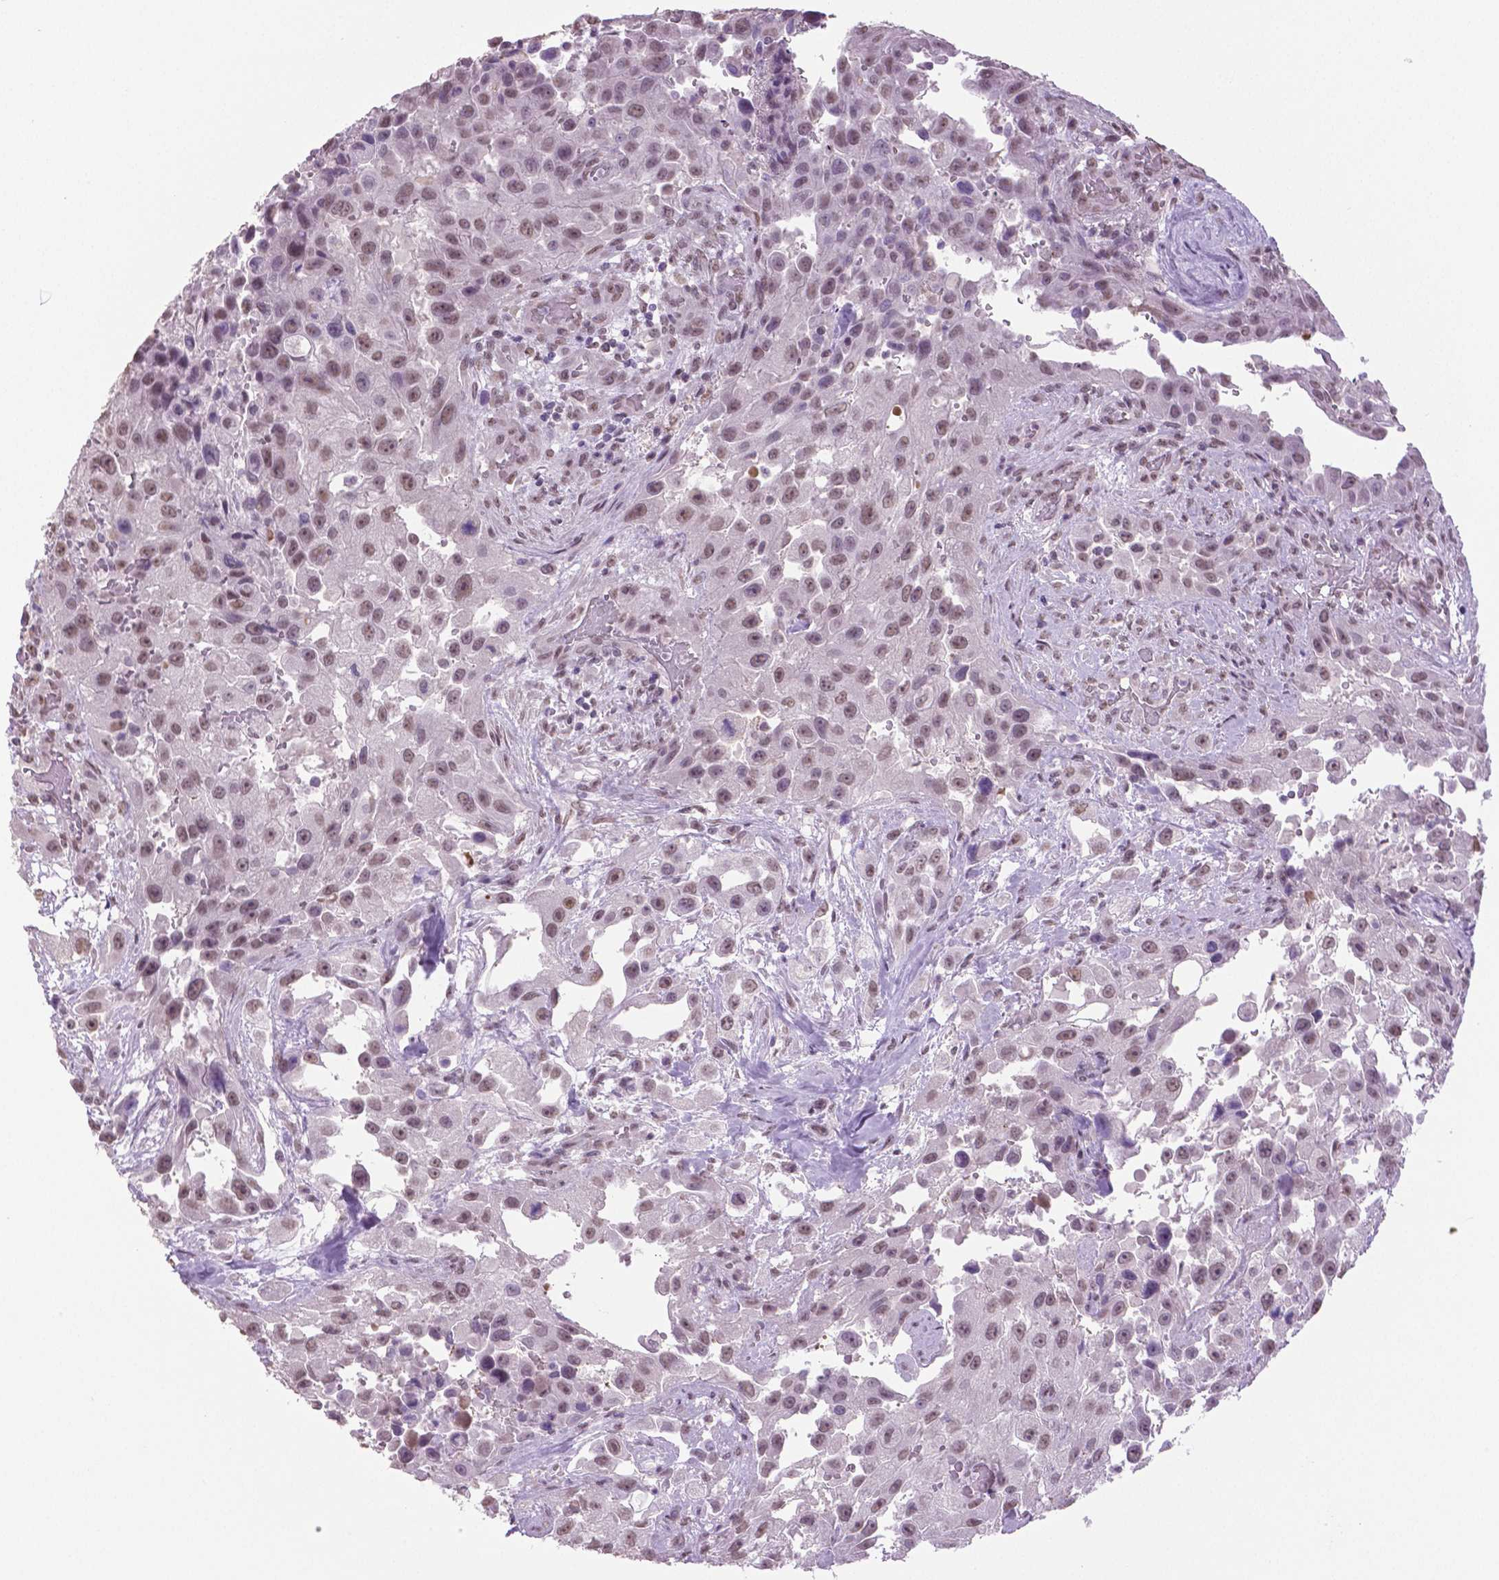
{"staining": {"intensity": "moderate", "quantity": ">75%", "location": "nuclear"}, "tissue": "urothelial cancer", "cell_type": "Tumor cells", "image_type": "cancer", "snomed": [{"axis": "morphology", "description": "Urothelial carcinoma, High grade"}, {"axis": "topography", "description": "Urinary bladder"}], "caption": "Protein analysis of high-grade urothelial carcinoma tissue reveals moderate nuclear expression in approximately >75% of tumor cells.", "gene": "IGF2BP1", "patient": {"sex": "male", "age": 79}}